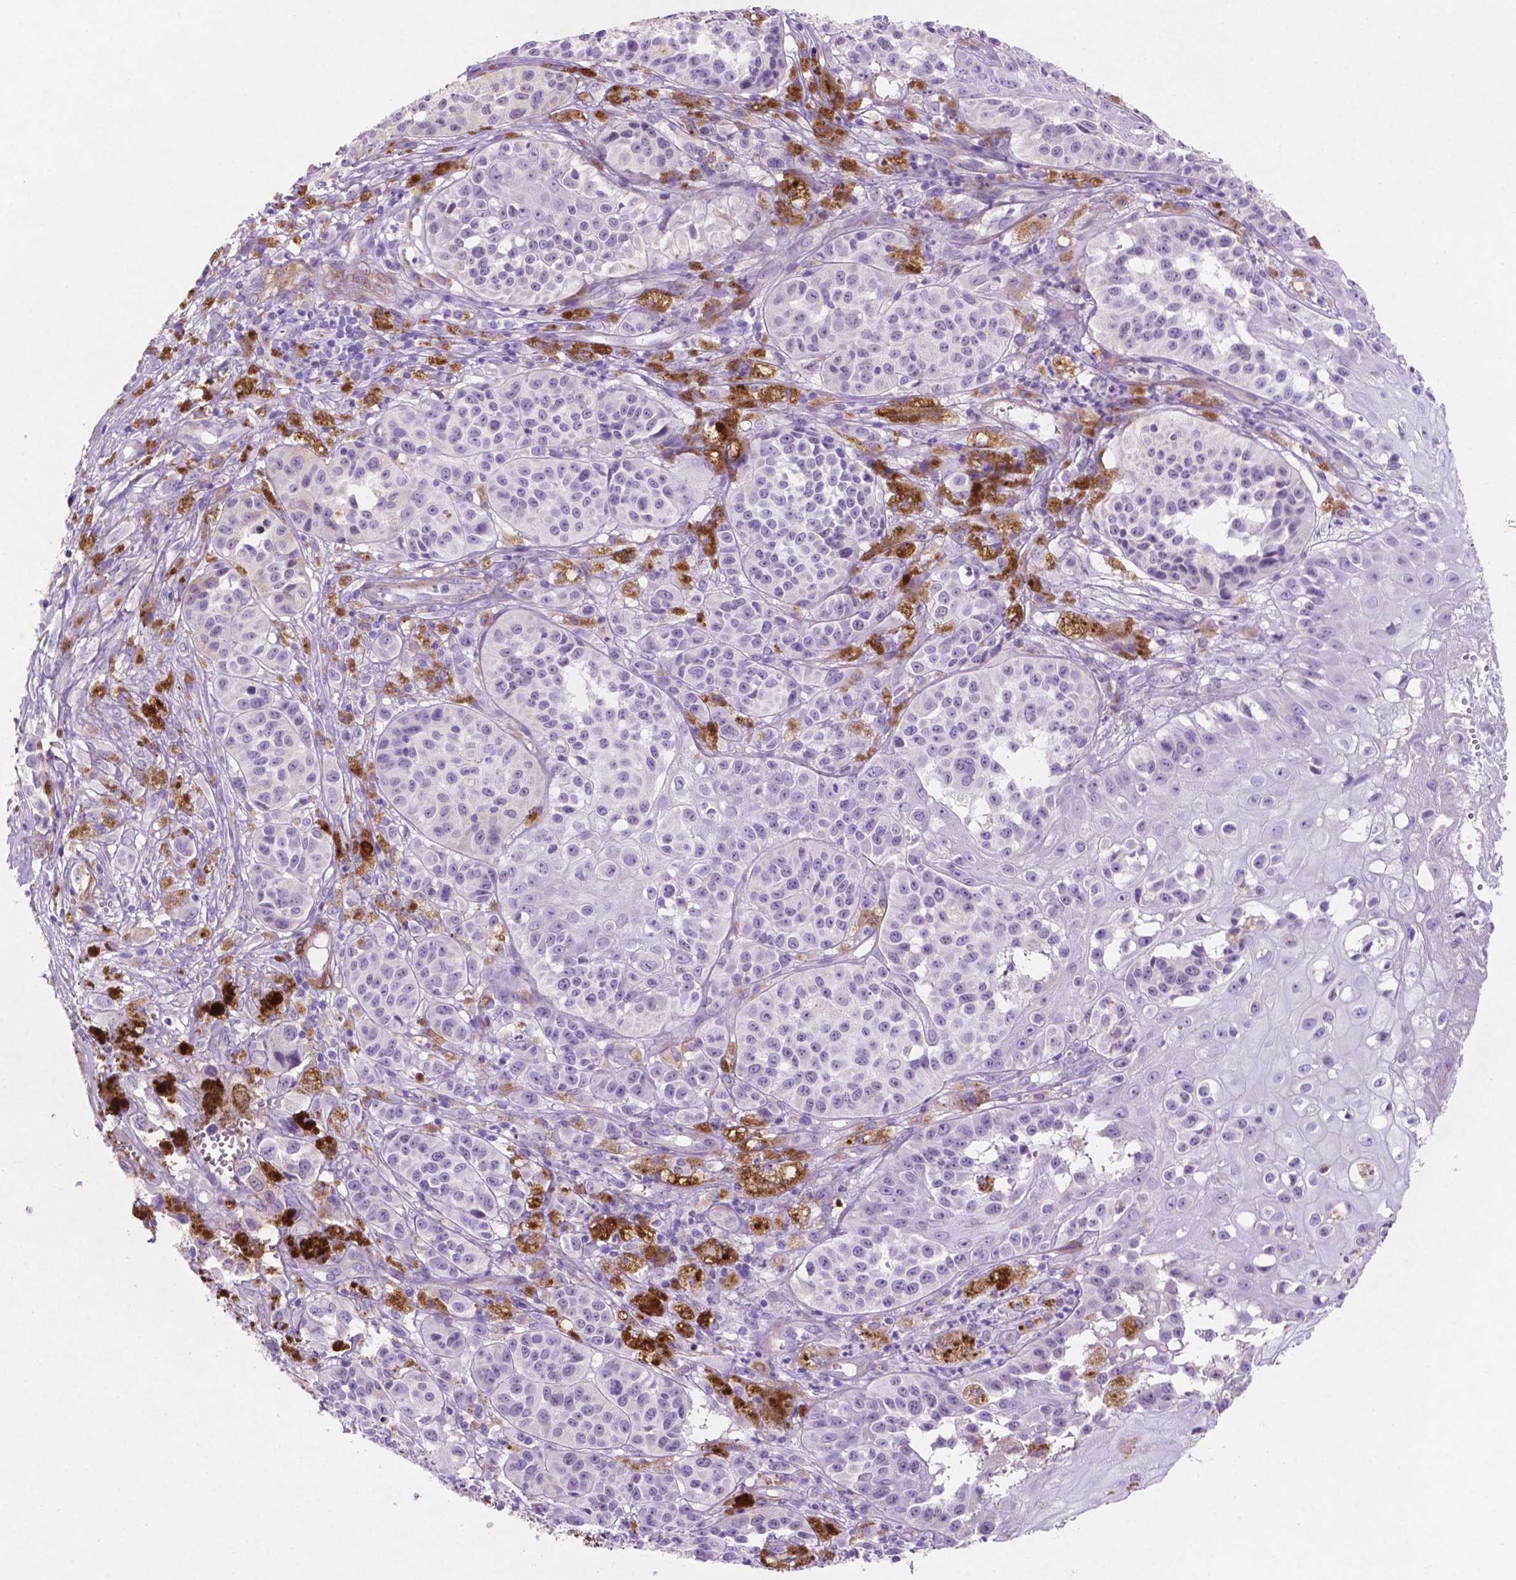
{"staining": {"intensity": "negative", "quantity": "none", "location": "none"}, "tissue": "melanoma", "cell_type": "Tumor cells", "image_type": "cancer", "snomed": [{"axis": "morphology", "description": "Malignant melanoma, NOS"}, {"axis": "topography", "description": "Skin"}], "caption": "Tumor cells are negative for brown protein staining in melanoma.", "gene": "ASPG", "patient": {"sex": "female", "age": 58}}